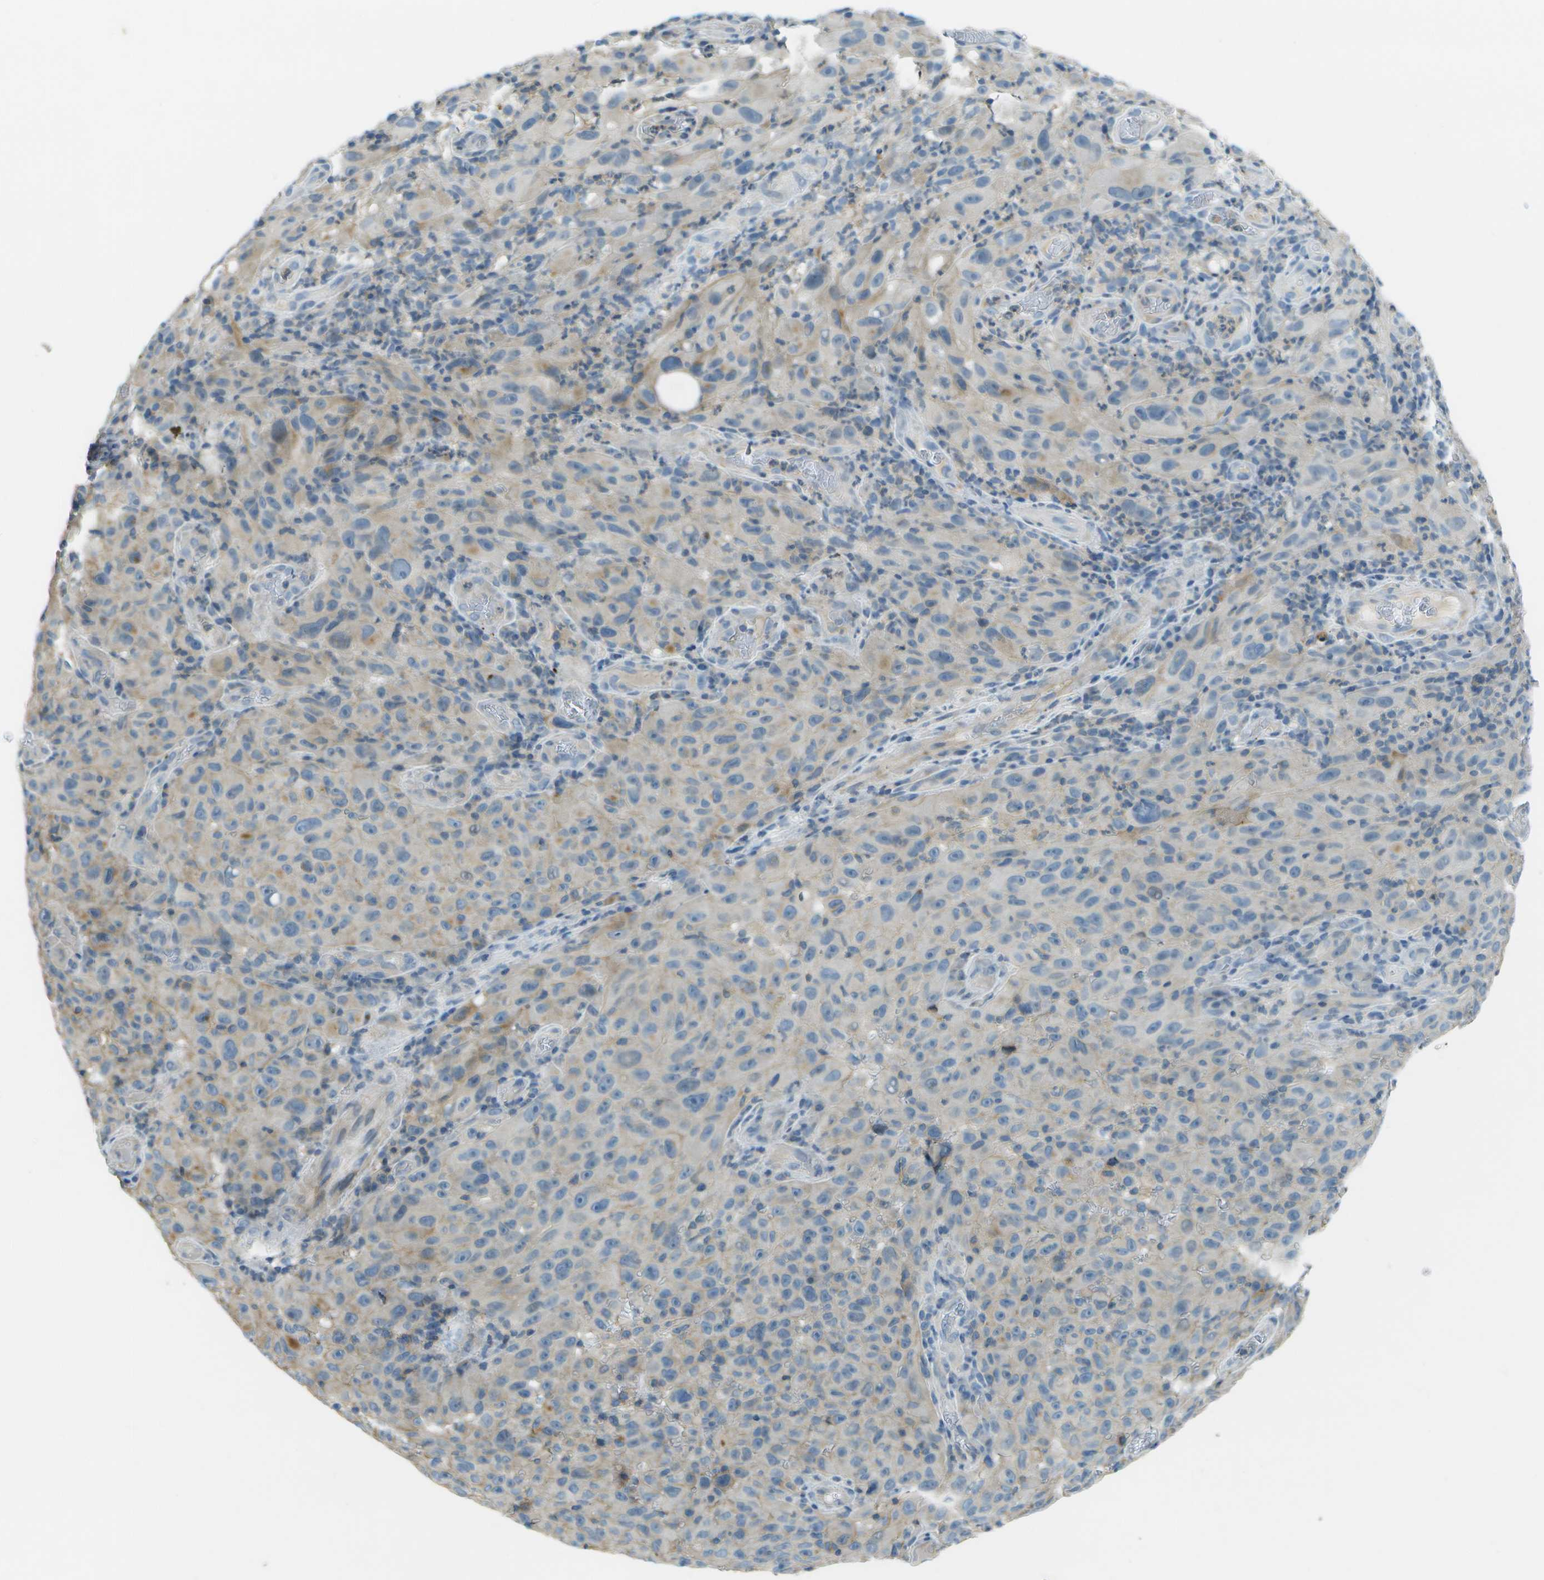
{"staining": {"intensity": "negative", "quantity": "none", "location": "none"}, "tissue": "melanoma", "cell_type": "Tumor cells", "image_type": "cancer", "snomed": [{"axis": "morphology", "description": "Malignant melanoma, NOS"}, {"axis": "topography", "description": "Skin"}], "caption": "The immunohistochemistry photomicrograph has no significant staining in tumor cells of malignant melanoma tissue. (Stains: DAB (3,3'-diaminobenzidine) immunohistochemistry with hematoxylin counter stain, Microscopy: brightfield microscopy at high magnification).", "gene": "LRRC66", "patient": {"sex": "female", "age": 82}}